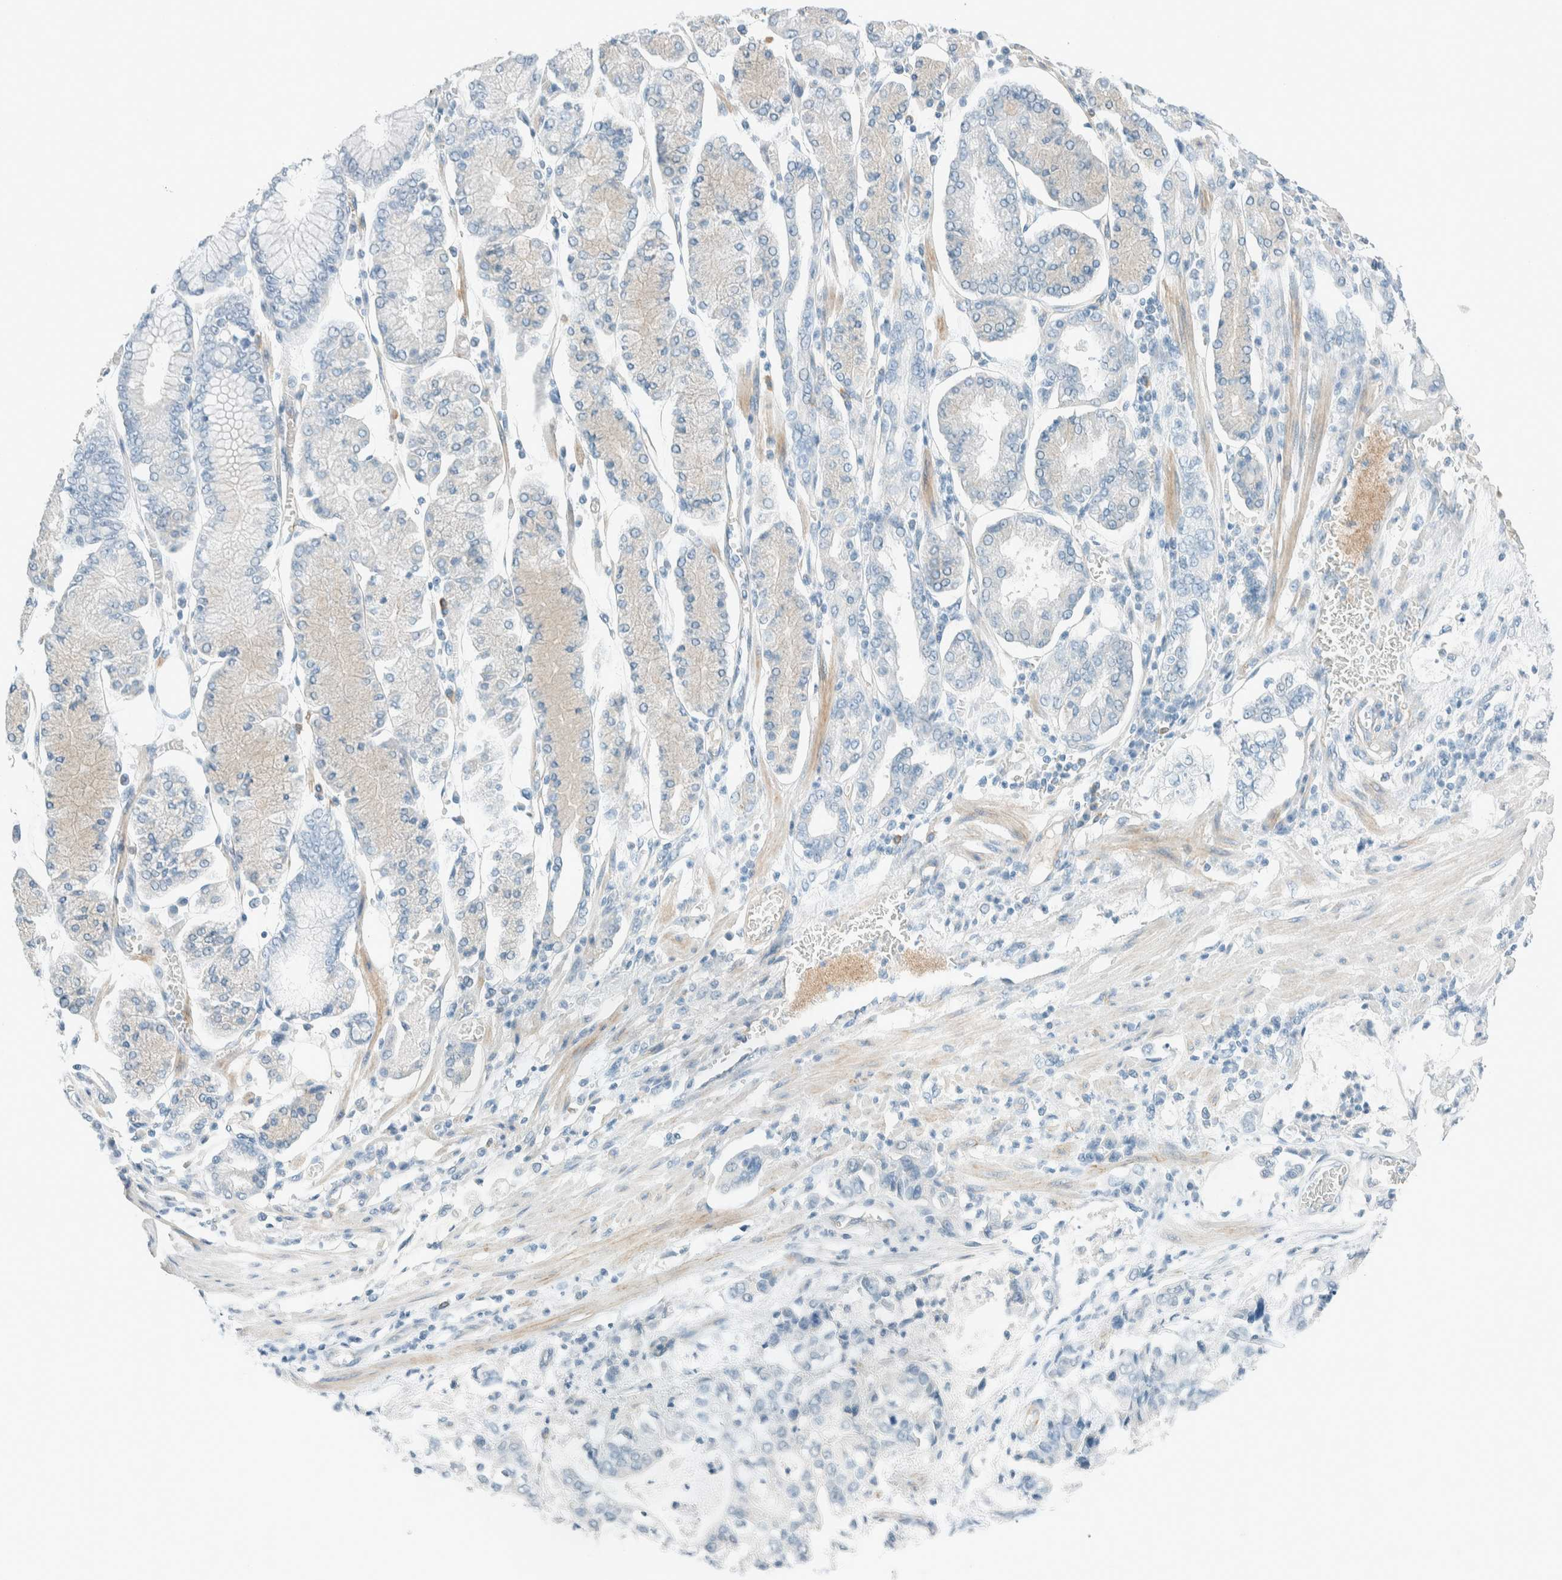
{"staining": {"intensity": "negative", "quantity": "none", "location": "none"}, "tissue": "stomach cancer", "cell_type": "Tumor cells", "image_type": "cancer", "snomed": [{"axis": "morphology", "description": "Adenocarcinoma, NOS"}, {"axis": "topography", "description": "Stomach"}], "caption": "Tumor cells are negative for brown protein staining in stomach cancer.", "gene": "SLFN12", "patient": {"sex": "male", "age": 76}}